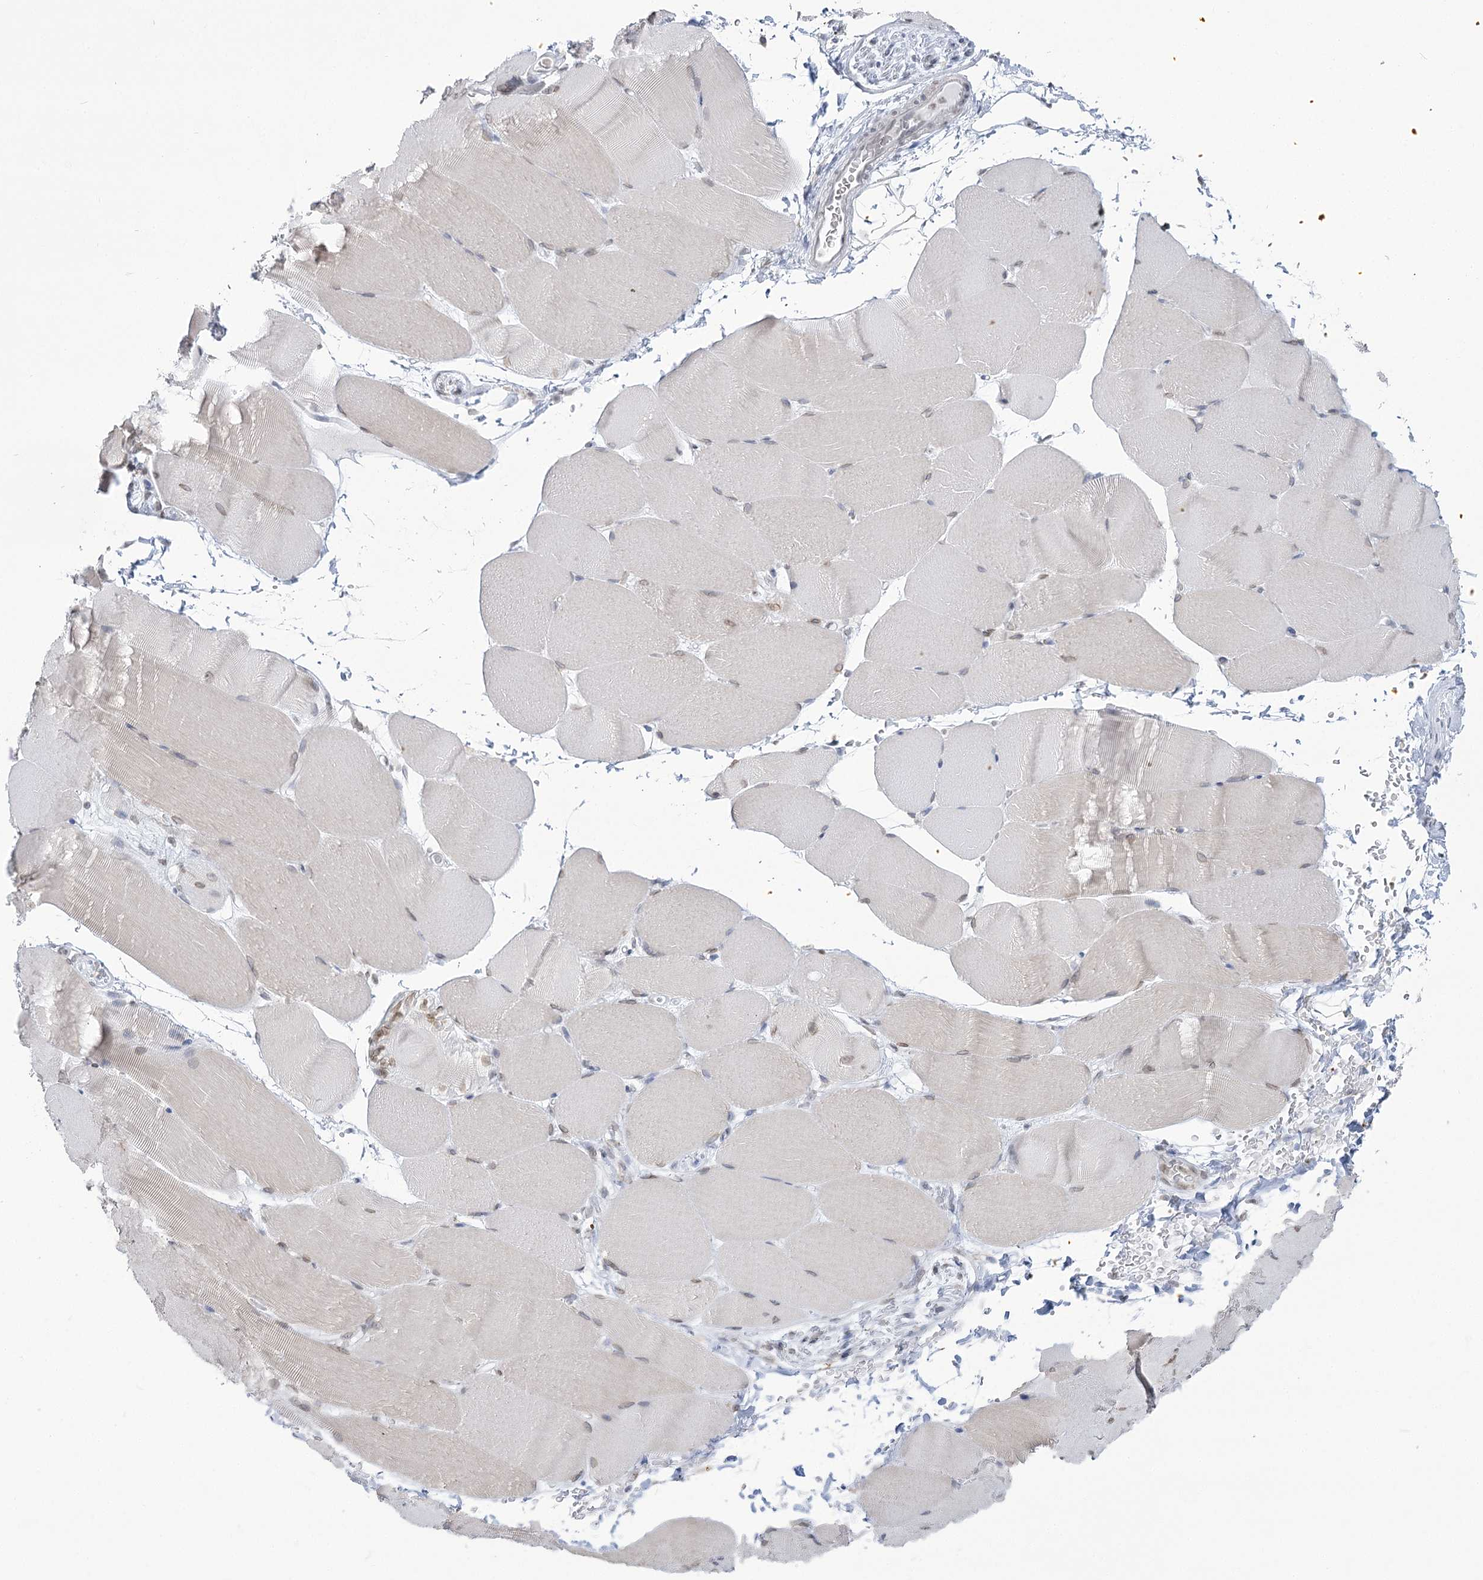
{"staining": {"intensity": "negative", "quantity": "none", "location": "none"}, "tissue": "skeletal muscle", "cell_type": "Myocytes", "image_type": "normal", "snomed": [{"axis": "morphology", "description": "Normal tissue, NOS"}, {"axis": "topography", "description": "Skeletal muscle"}, {"axis": "topography", "description": "Parathyroid gland"}], "caption": "The immunohistochemistry image has no significant positivity in myocytes of skeletal muscle.", "gene": "C11orf1", "patient": {"sex": "female", "age": 37}}